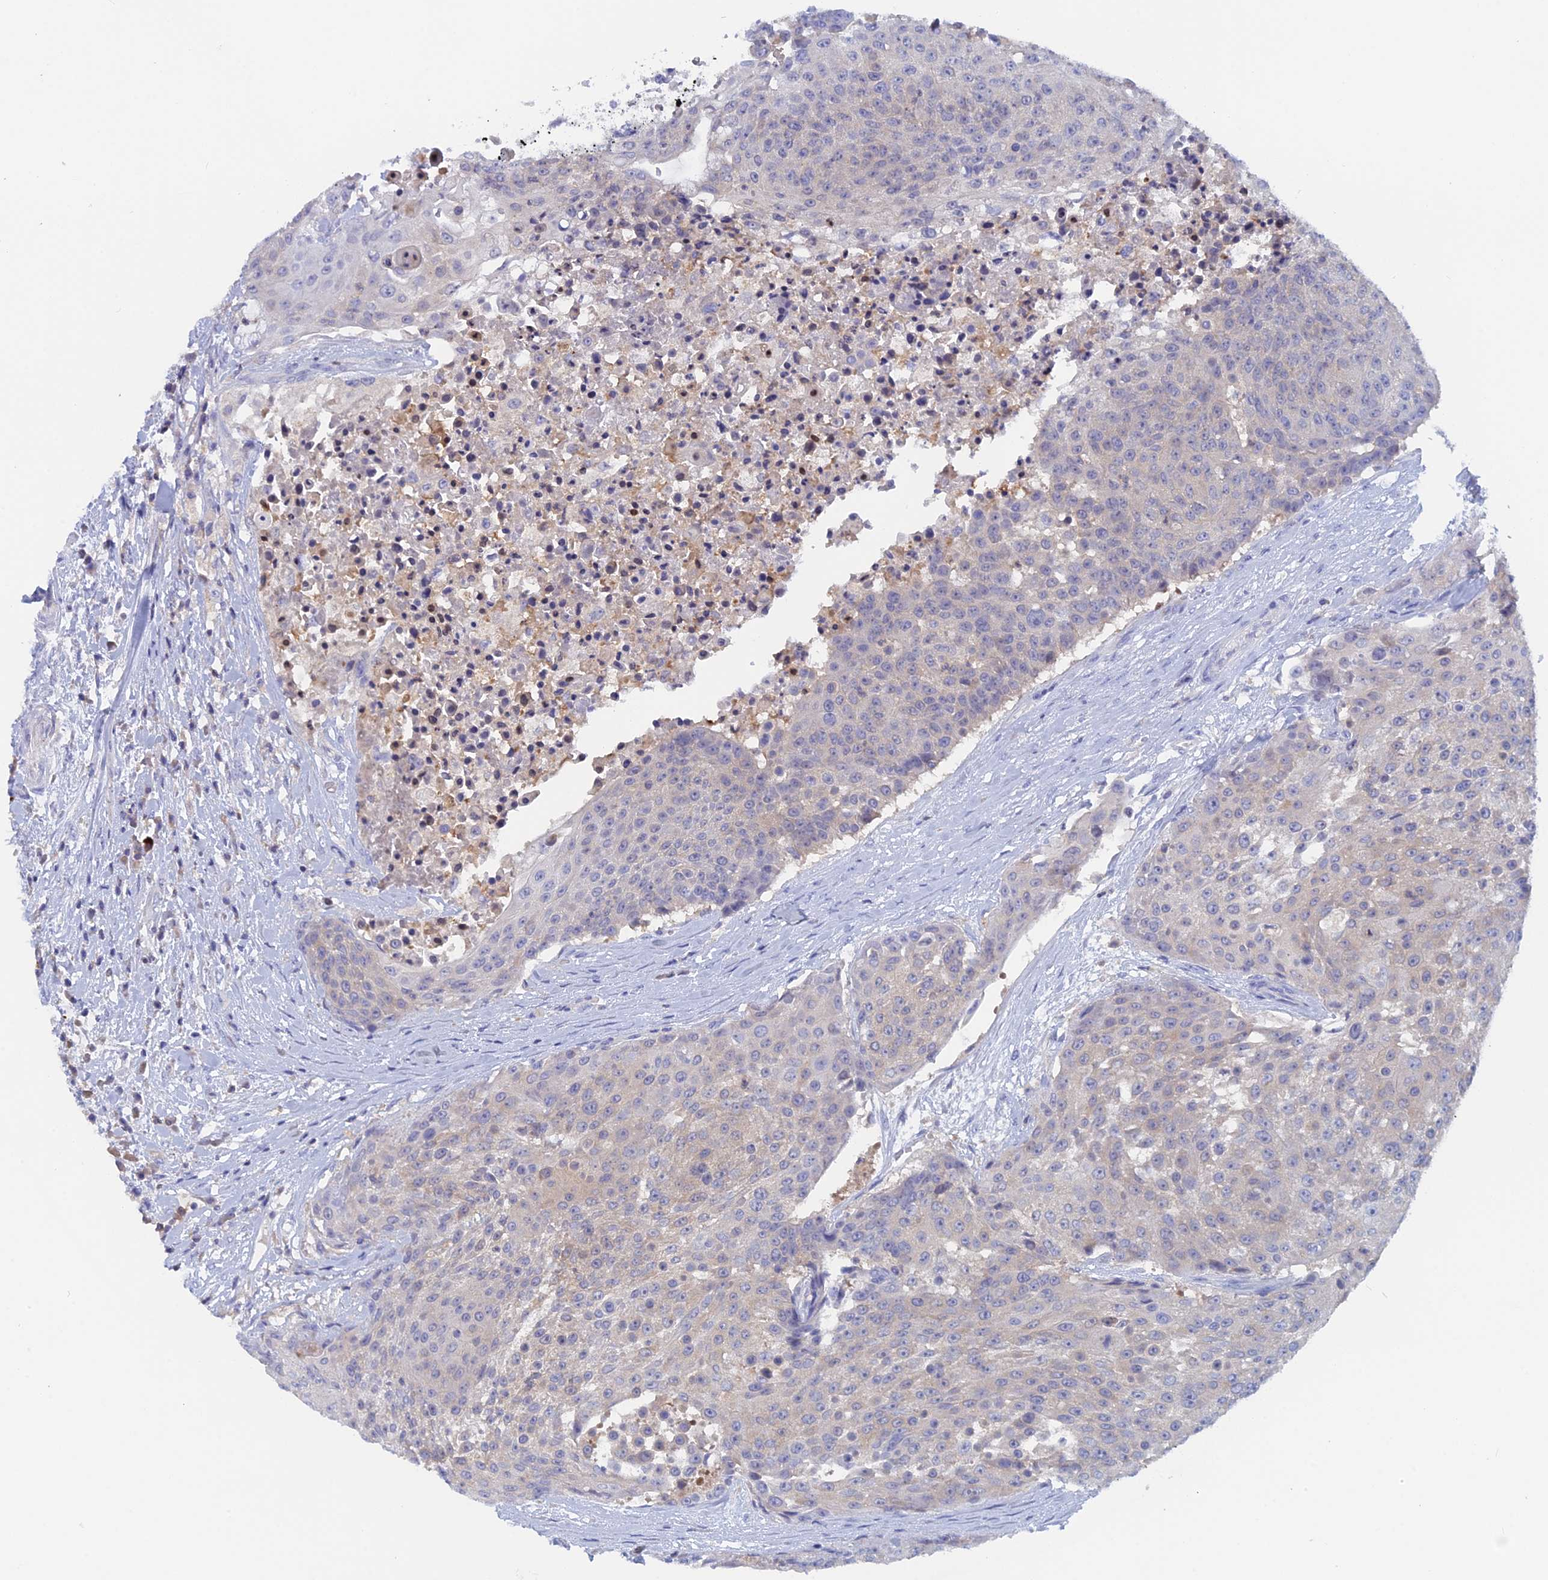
{"staining": {"intensity": "negative", "quantity": "none", "location": "none"}, "tissue": "urothelial cancer", "cell_type": "Tumor cells", "image_type": "cancer", "snomed": [{"axis": "morphology", "description": "Urothelial carcinoma, High grade"}, {"axis": "topography", "description": "Urinary bladder"}], "caption": "Human urothelial carcinoma (high-grade) stained for a protein using IHC reveals no positivity in tumor cells.", "gene": "ACP7", "patient": {"sex": "female", "age": 63}}